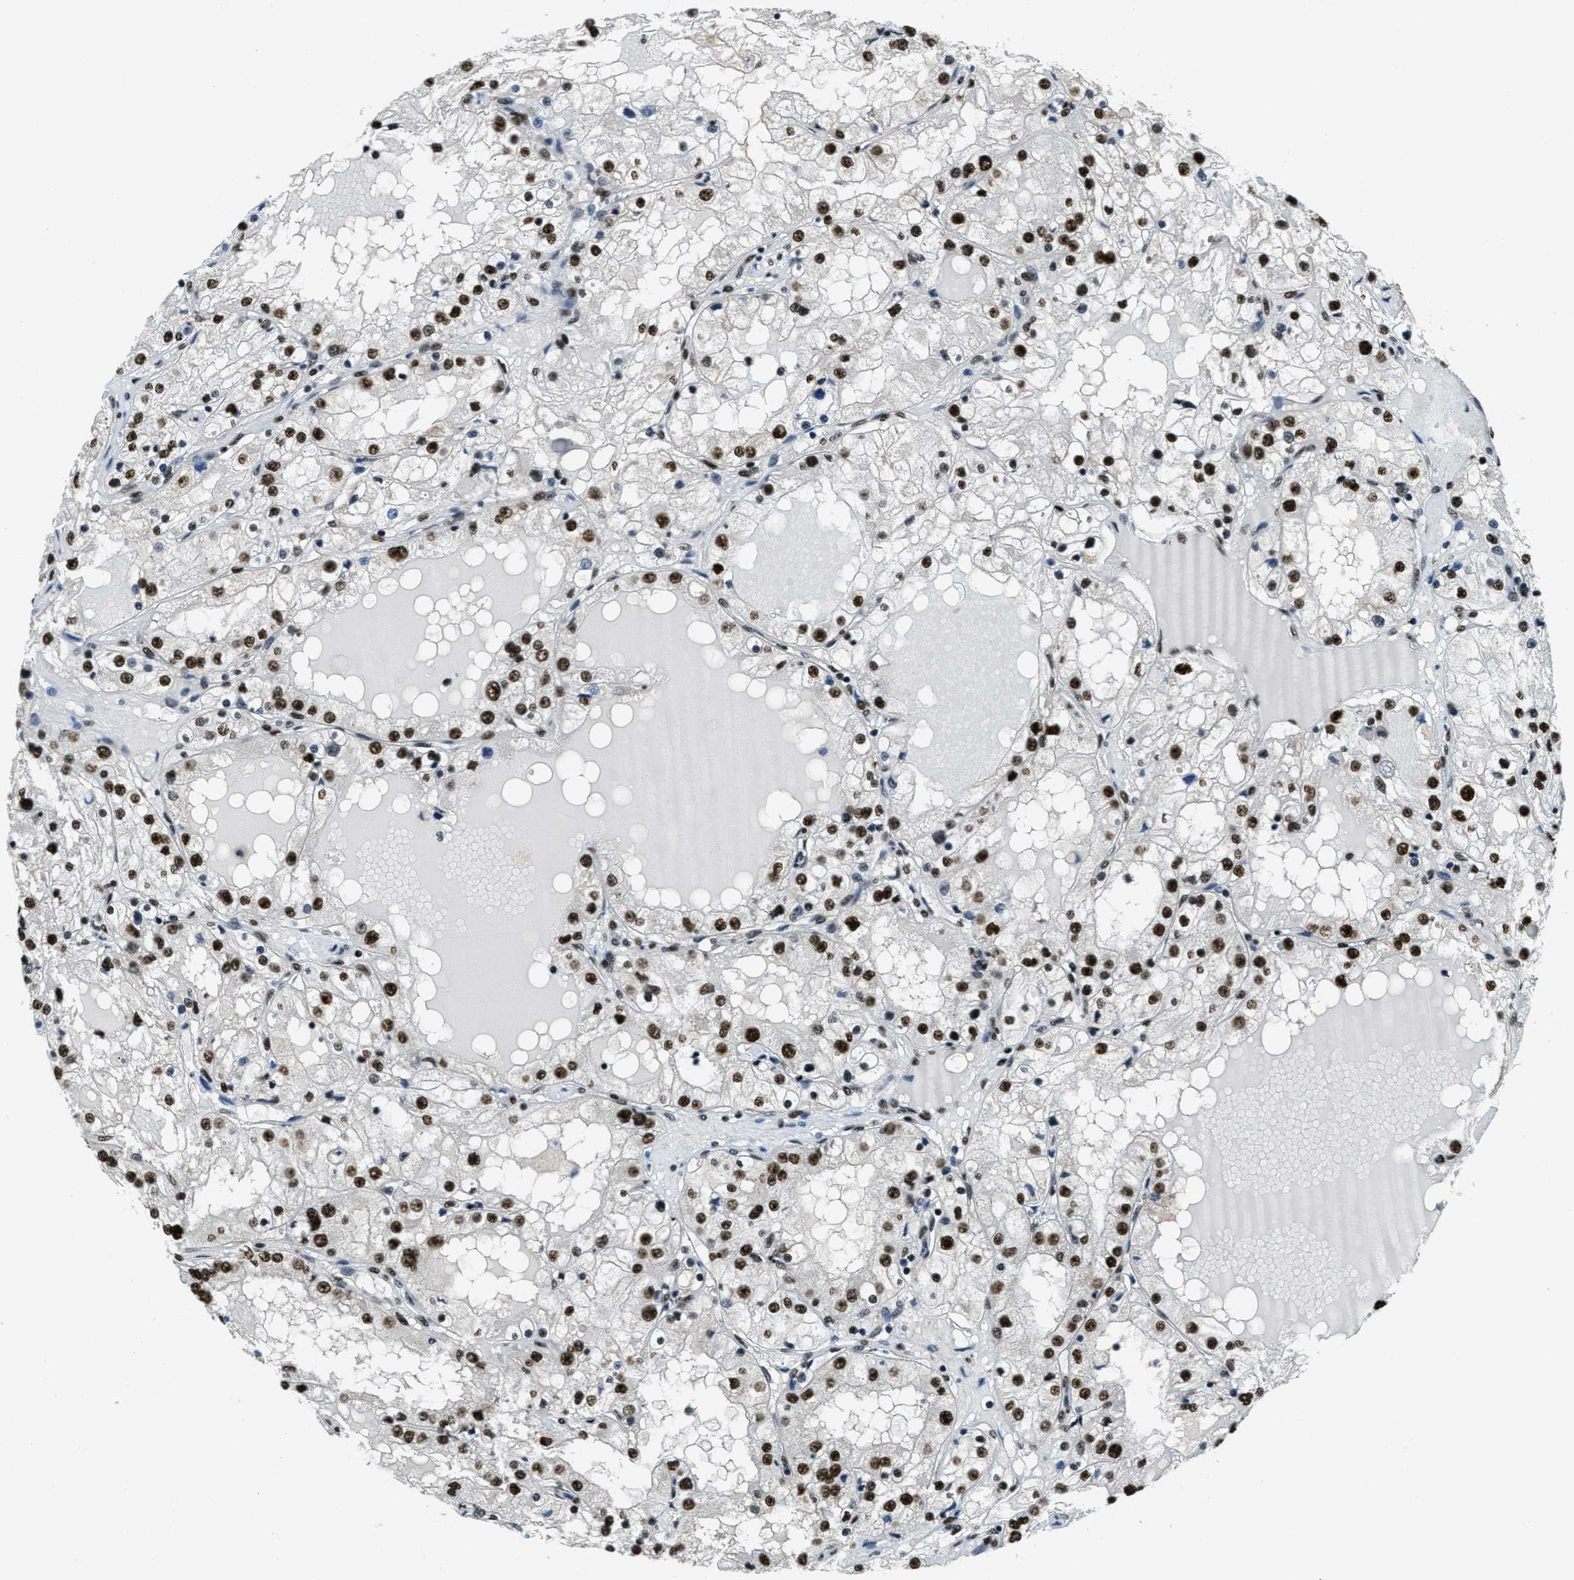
{"staining": {"intensity": "strong", "quantity": ">75%", "location": "nuclear"}, "tissue": "renal cancer", "cell_type": "Tumor cells", "image_type": "cancer", "snomed": [{"axis": "morphology", "description": "Adenocarcinoma, NOS"}, {"axis": "topography", "description": "Kidney"}], "caption": "Strong nuclear positivity is identified in about >75% of tumor cells in renal cancer (adenocarcinoma).", "gene": "SSB", "patient": {"sex": "male", "age": 68}}